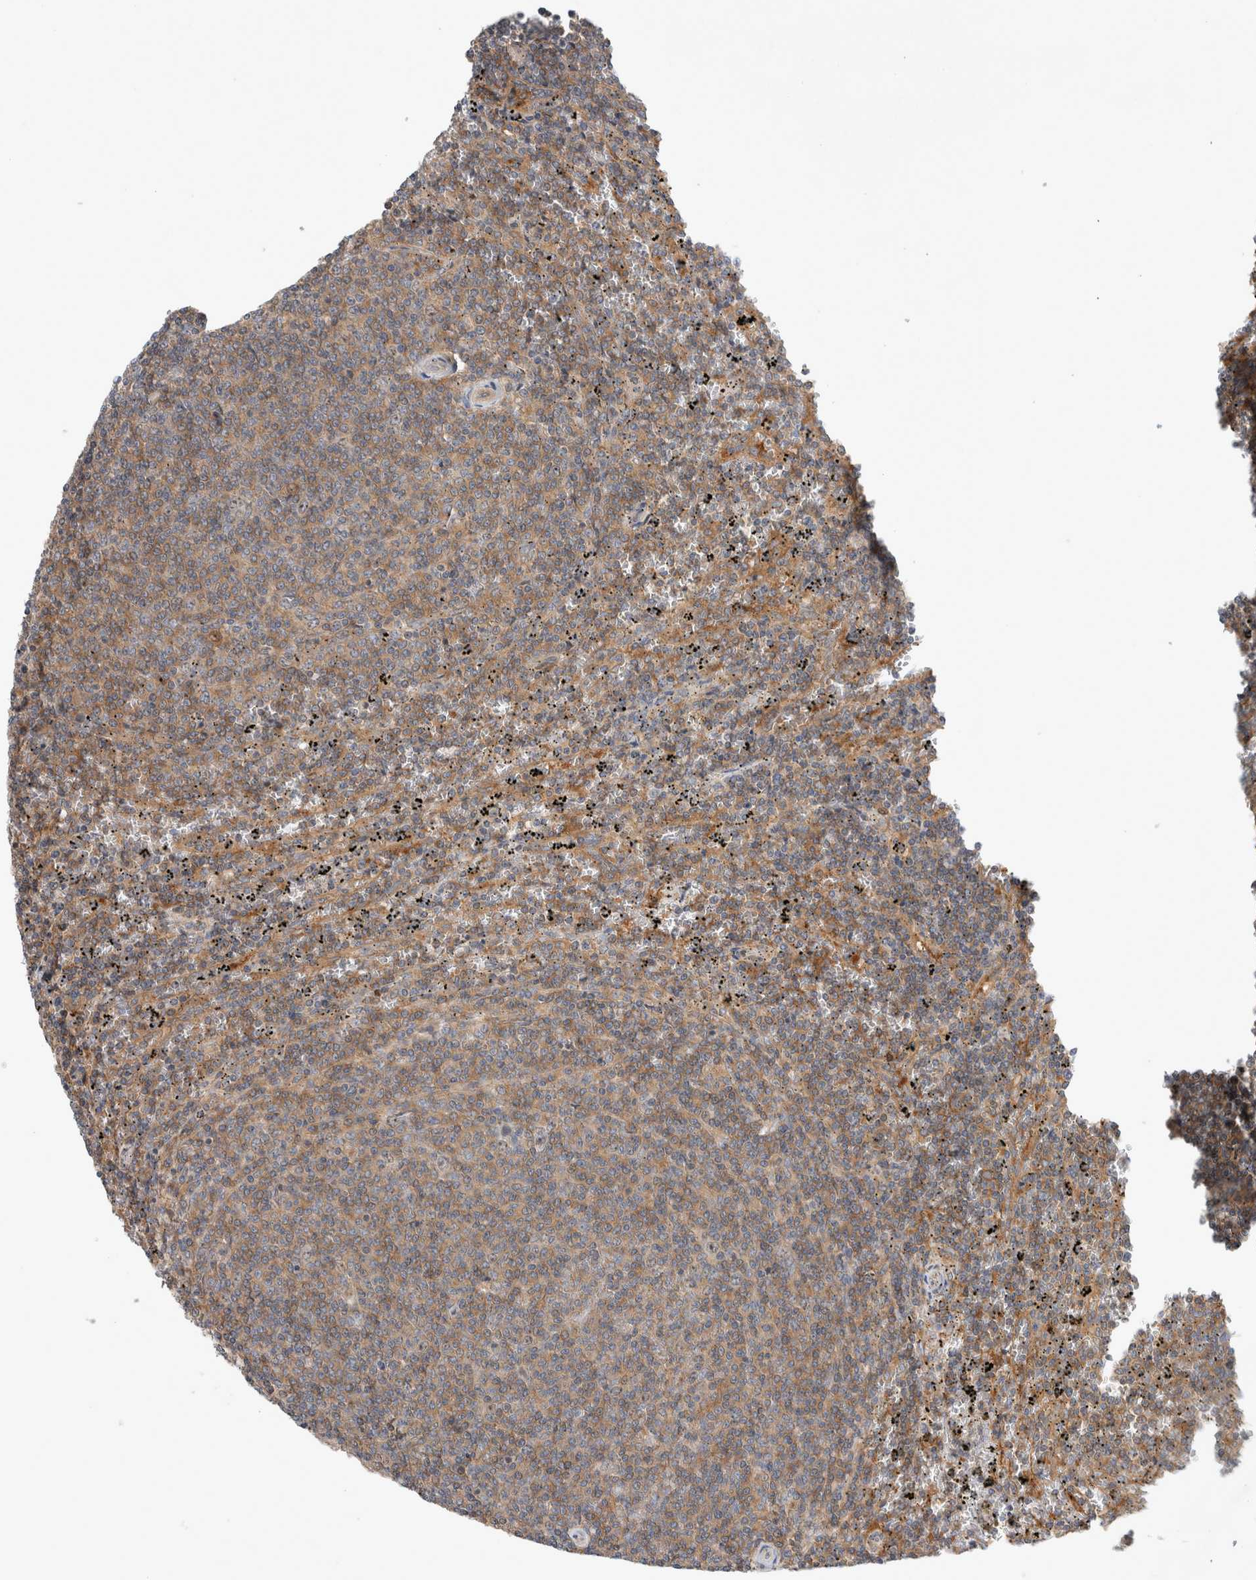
{"staining": {"intensity": "weak", "quantity": ">75%", "location": "cytoplasmic/membranous"}, "tissue": "lymphoma", "cell_type": "Tumor cells", "image_type": "cancer", "snomed": [{"axis": "morphology", "description": "Malignant lymphoma, non-Hodgkin's type, Low grade"}, {"axis": "topography", "description": "Spleen"}], "caption": "High-magnification brightfield microscopy of lymphoma stained with DAB (3,3'-diaminobenzidine) (brown) and counterstained with hematoxylin (blue). tumor cells exhibit weak cytoplasmic/membranous staining is present in about>75% of cells.", "gene": "CDCA7L", "patient": {"sex": "female", "age": 50}}